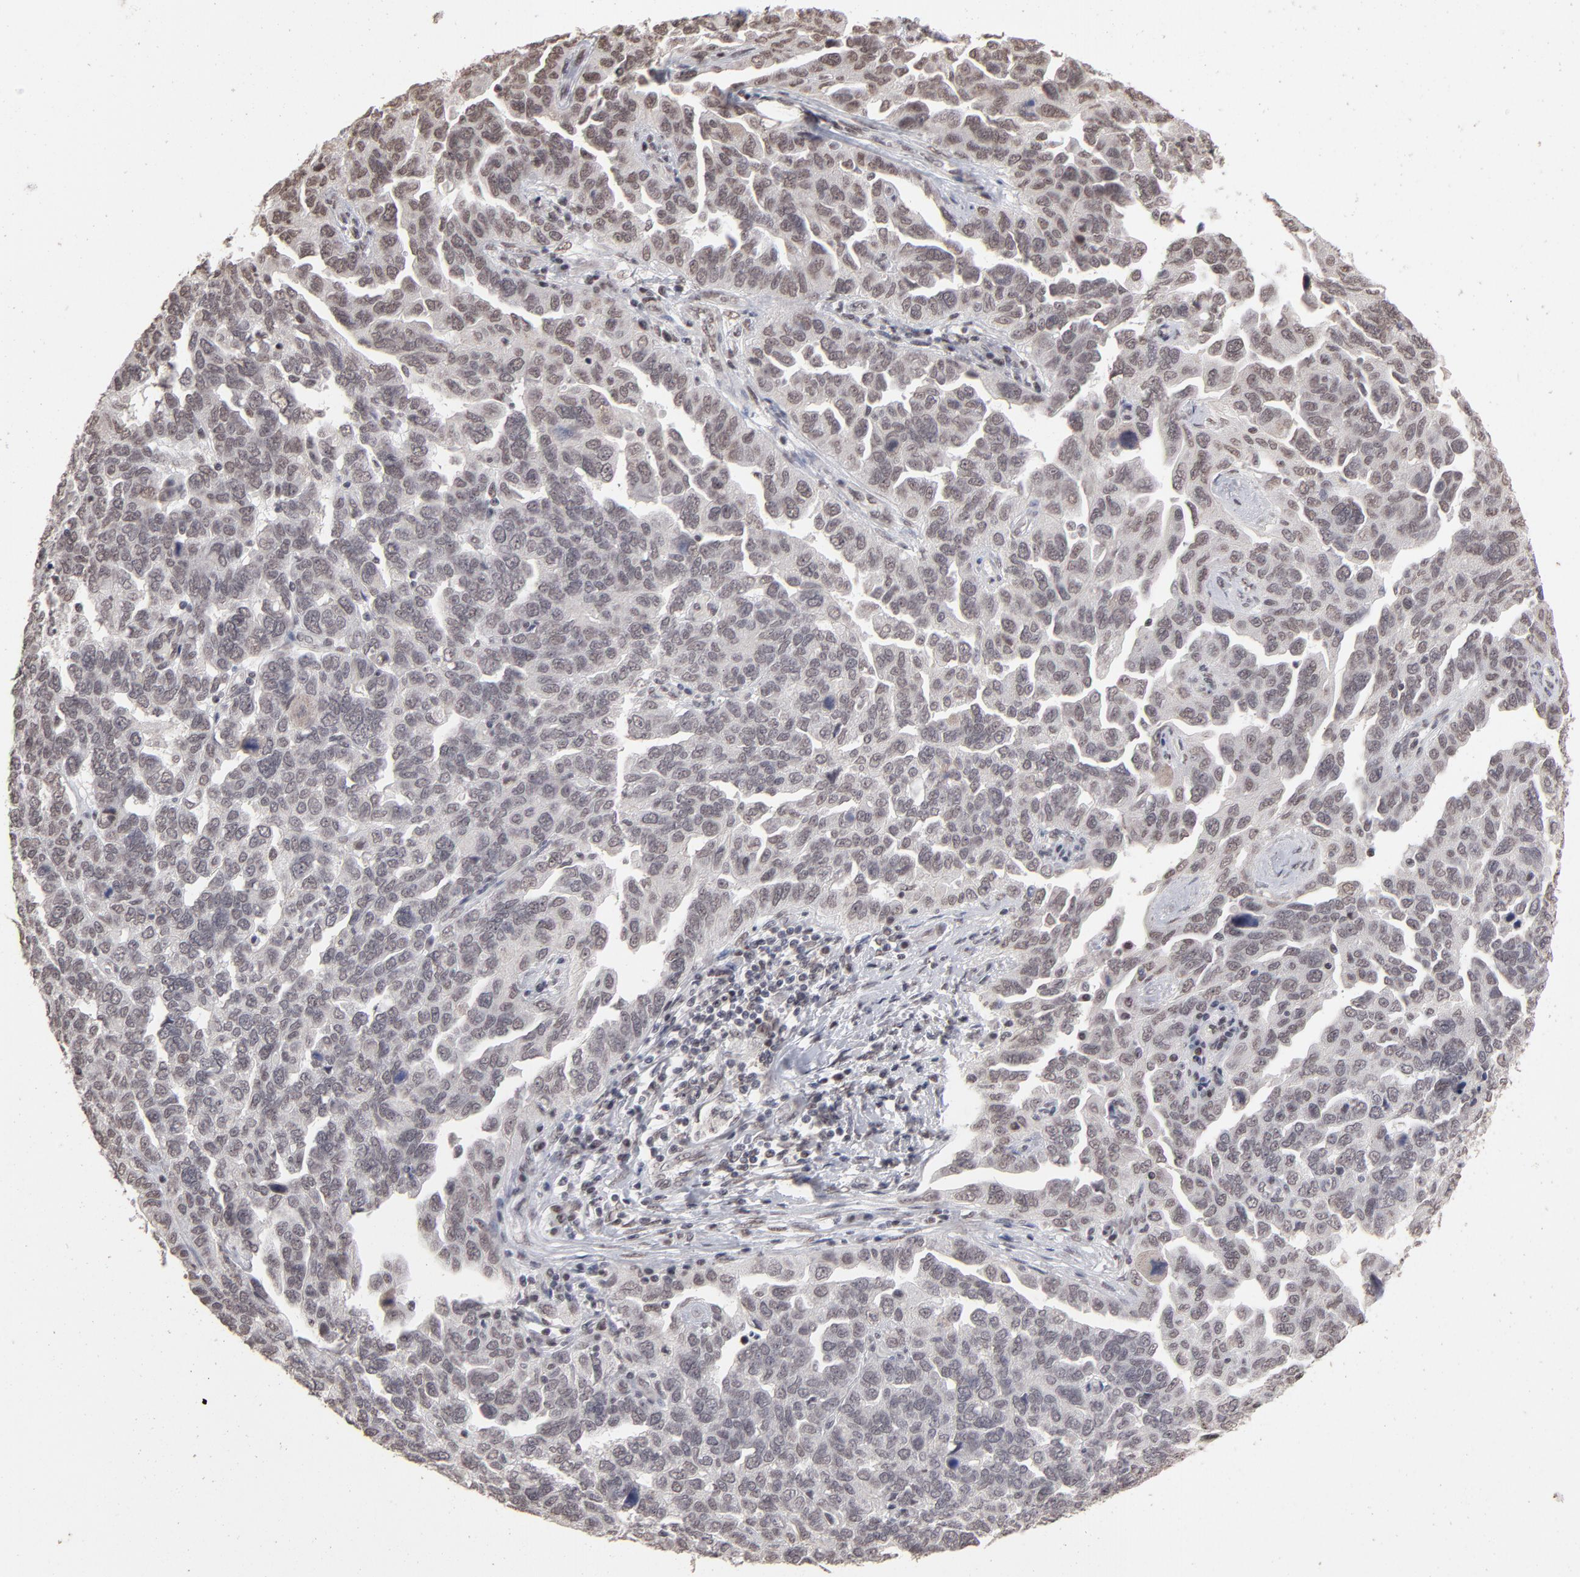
{"staining": {"intensity": "moderate", "quantity": "25%-75%", "location": "nuclear"}, "tissue": "ovarian cancer", "cell_type": "Tumor cells", "image_type": "cancer", "snomed": [{"axis": "morphology", "description": "Cystadenocarcinoma, serous, NOS"}, {"axis": "topography", "description": "Ovary"}], "caption": "Protein analysis of ovarian cancer (serous cystadenocarcinoma) tissue demonstrates moderate nuclear positivity in approximately 25%-75% of tumor cells.", "gene": "ZNF3", "patient": {"sex": "female", "age": 64}}